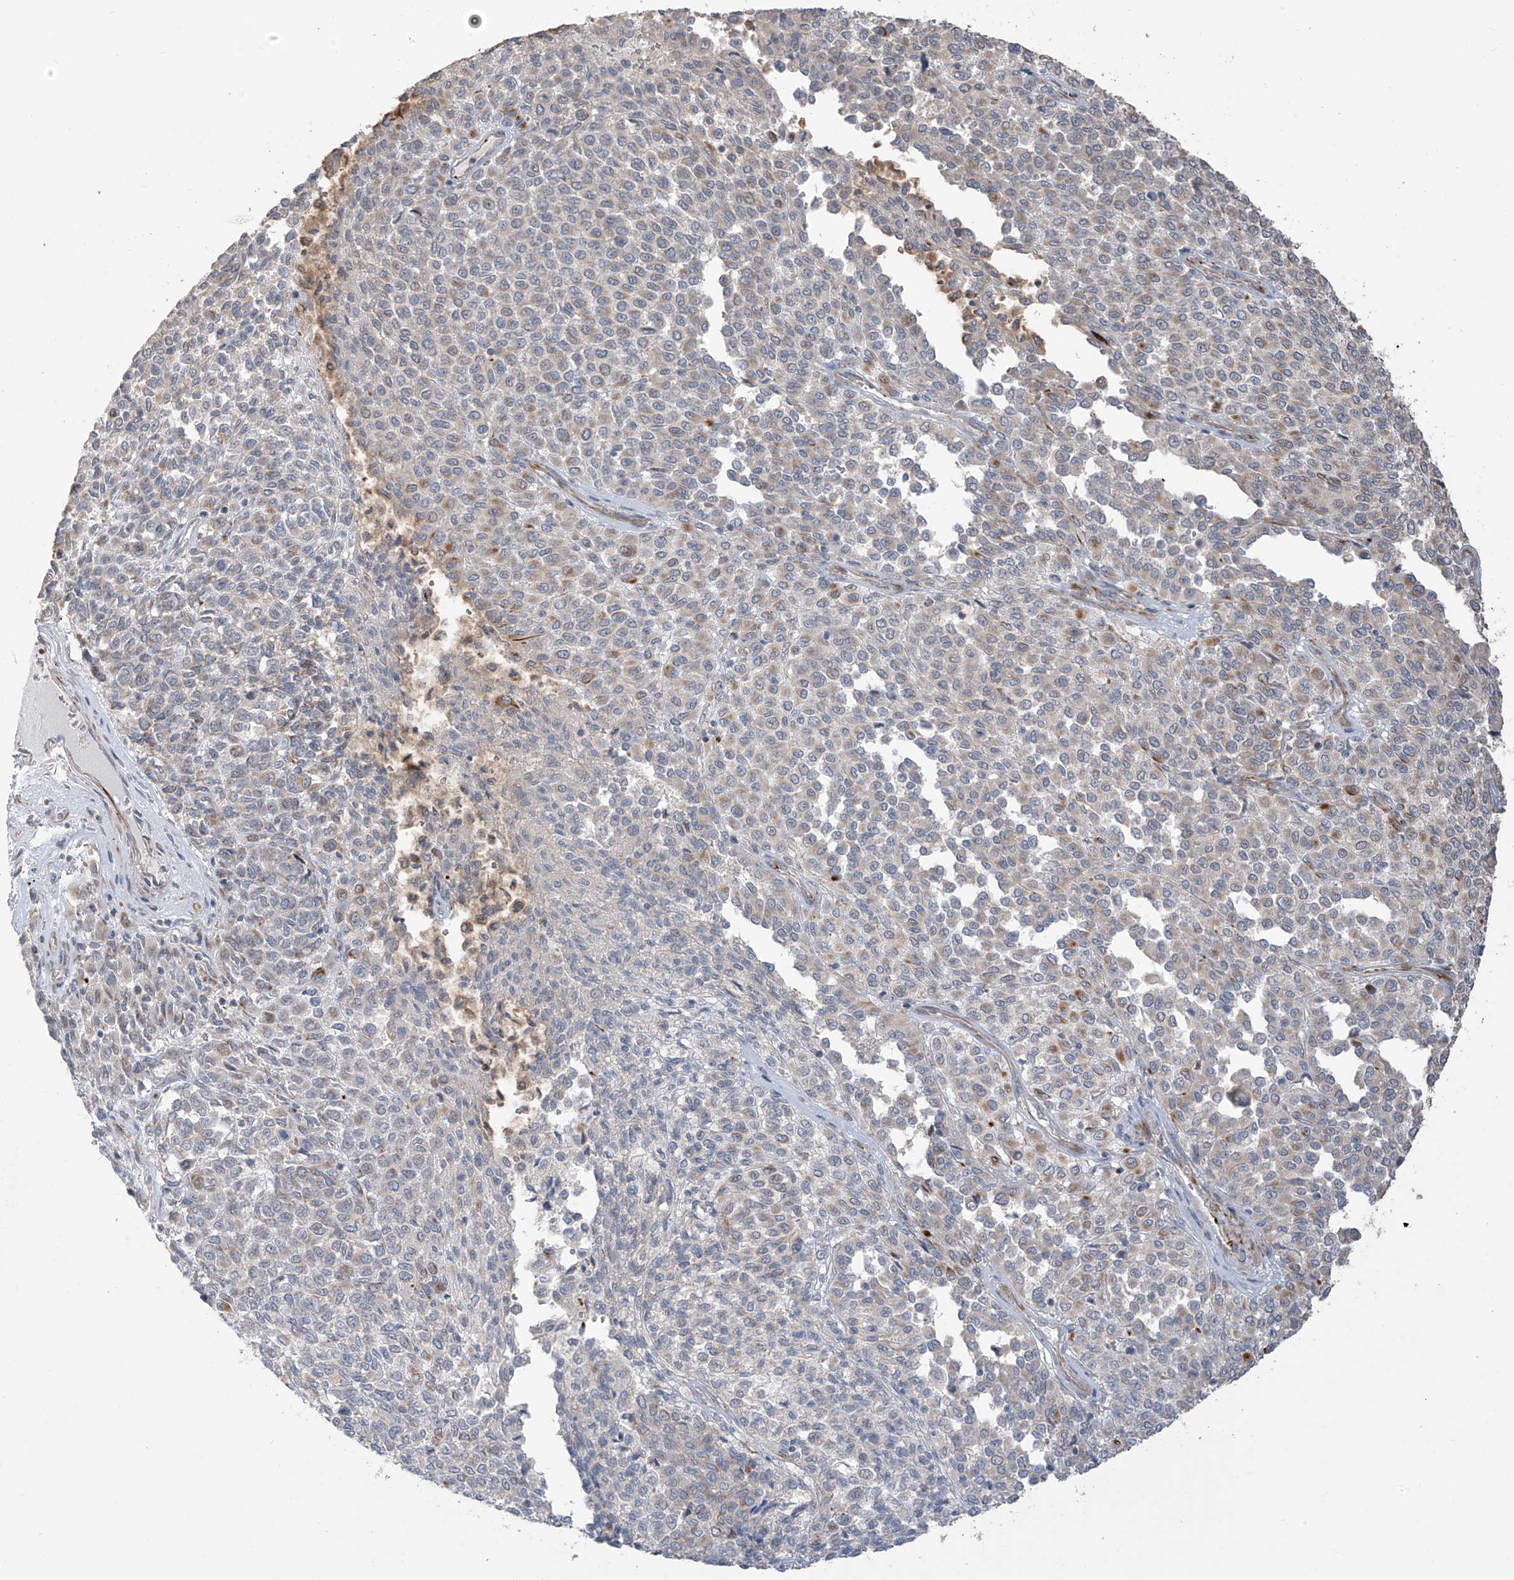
{"staining": {"intensity": "moderate", "quantity": "<25%", "location": "cytoplasmic/membranous"}, "tissue": "melanoma", "cell_type": "Tumor cells", "image_type": "cancer", "snomed": [{"axis": "morphology", "description": "Malignant melanoma, Metastatic site"}, {"axis": "topography", "description": "Pancreas"}], "caption": "Tumor cells demonstrate low levels of moderate cytoplasmic/membranous staining in approximately <25% of cells in melanoma.", "gene": "DCDC2", "patient": {"sex": "female", "age": 30}}